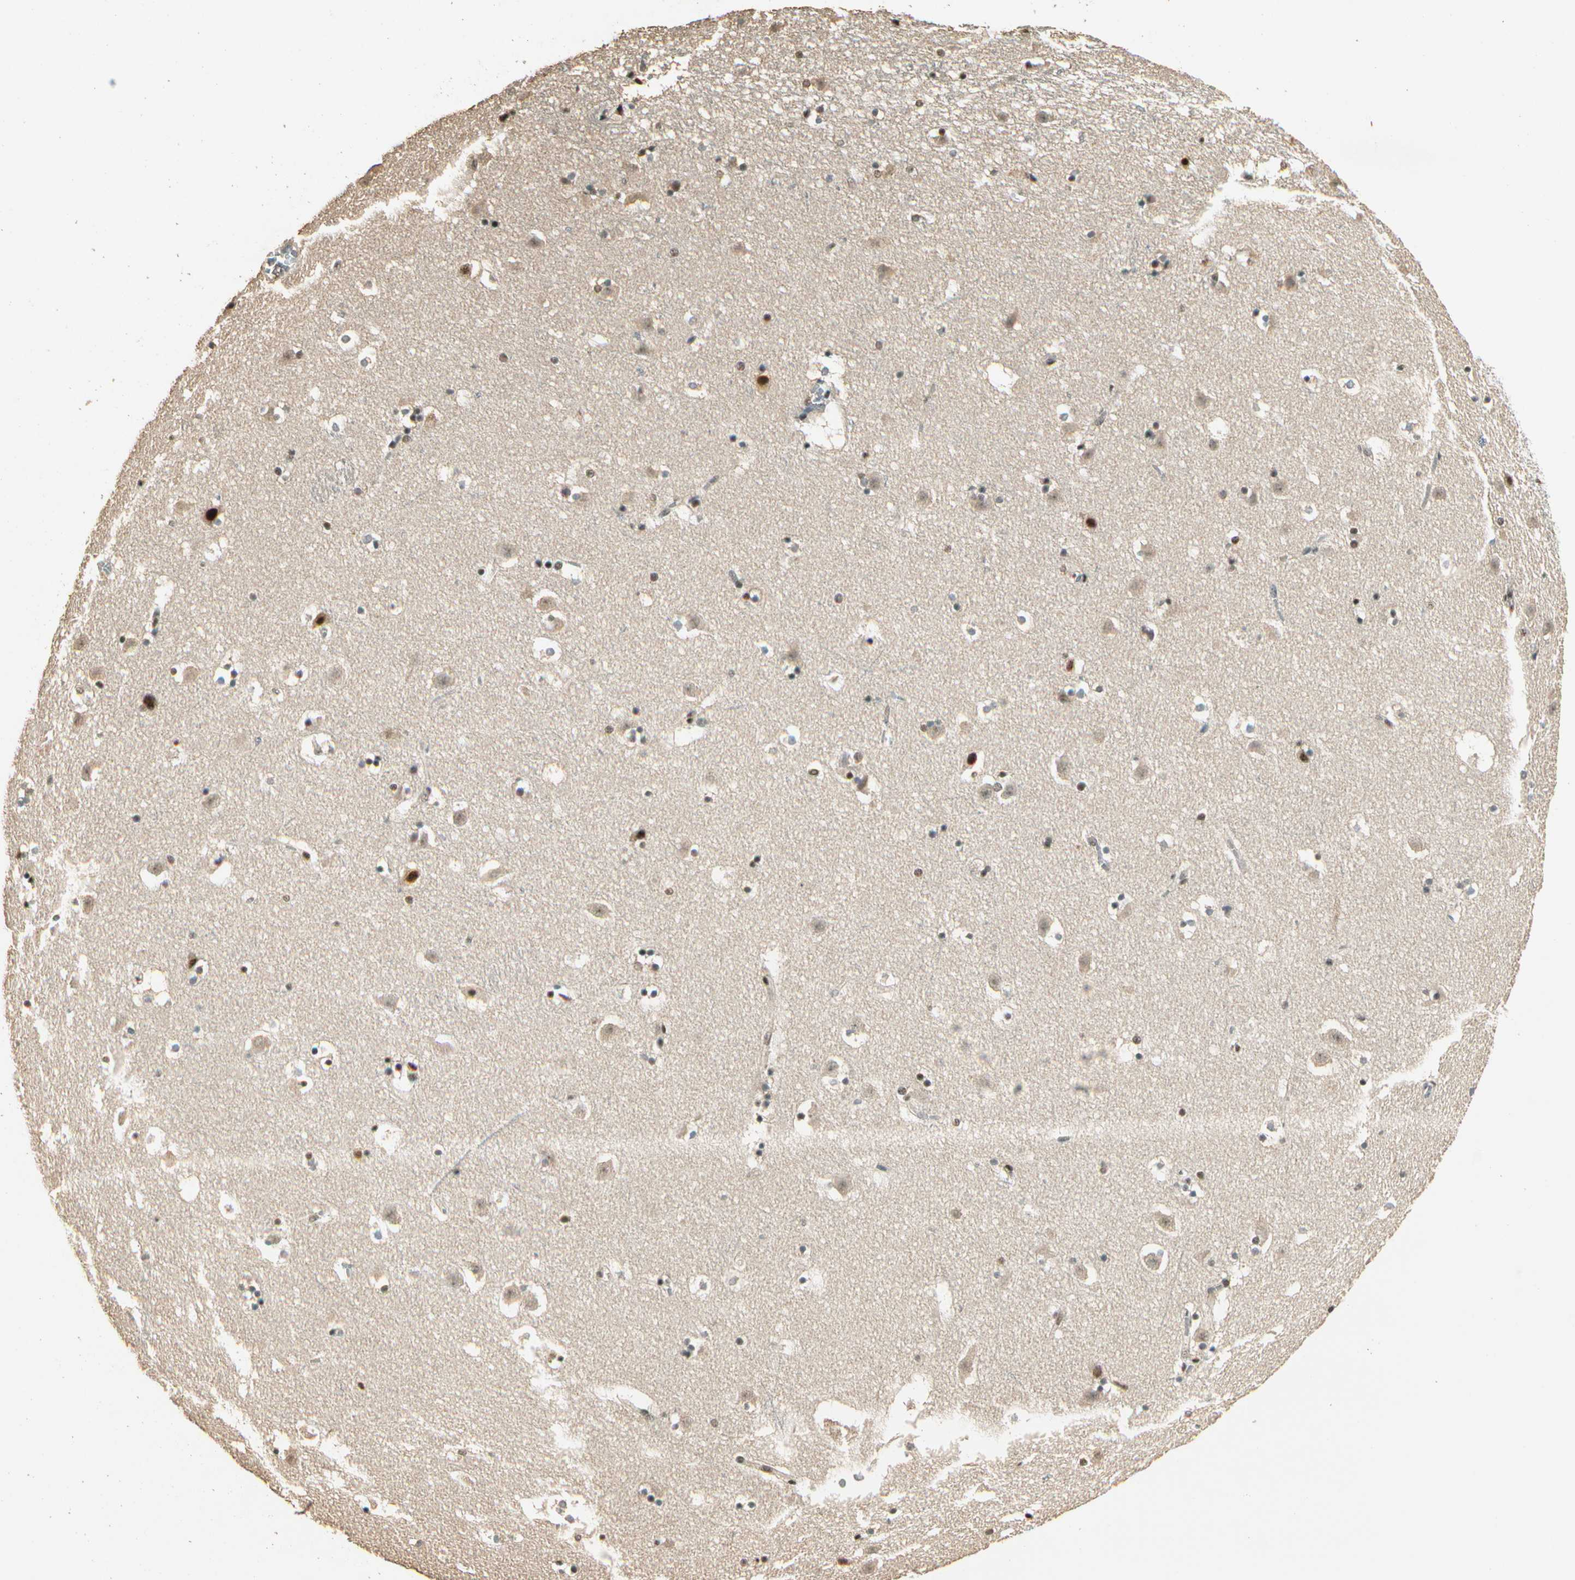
{"staining": {"intensity": "moderate", "quantity": "25%-75%", "location": "nuclear"}, "tissue": "caudate", "cell_type": "Glial cells", "image_type": "normal", "snomed": [{"axis": "morphology", "description": "Normal tissue, NOS"}, {"axis": "topography", "description": "Lateral ventricle wall"}], "caption": "Immunohistochemical staining of normal caudate shows medium levels of moderate nuclear expression in about 25%-75% of glial cells.", "gene": "RBM25", "patient": {"sex": "male", "age": 45}}